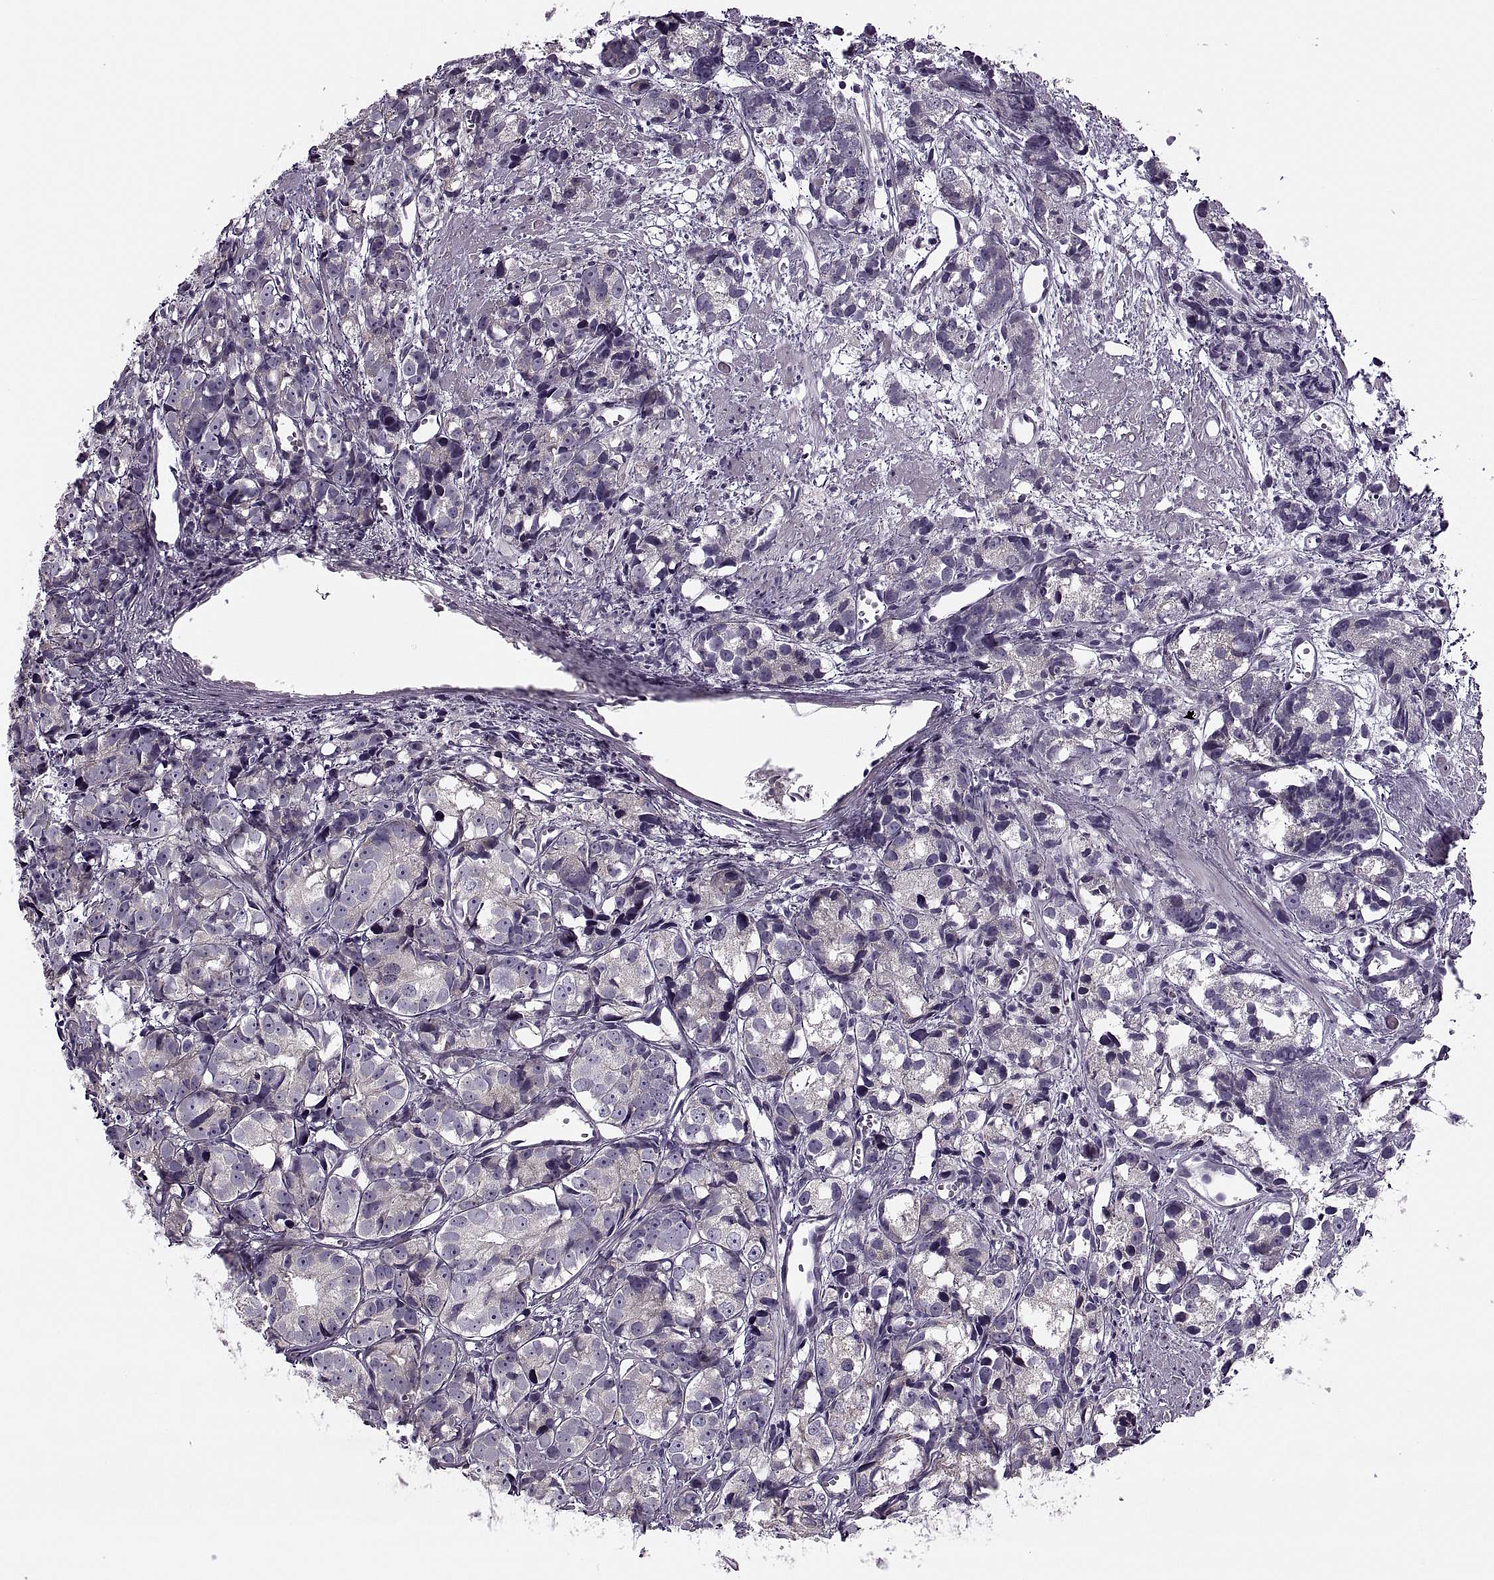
{"staining": {"intensity": "negative", "quantity": "none", "location": "none"}, "tissue": "prostate cancer", "cell_type": "Tumor cells", "image_type": "cancer", "snomed": [{"axis": "morphology", "description": "Adenocarcinoma, High grade"}, {"axis": "topography", "description": "Prostate"}], "caption": "DAB (3,3'-diaminobenzidine) immunohistochemical staining of prostate high-grade adenocarcinoma reveals no significant positivity in tumor cells.", "gene": "PRSS54", "patient": {"sex": "male", "age": 77}}